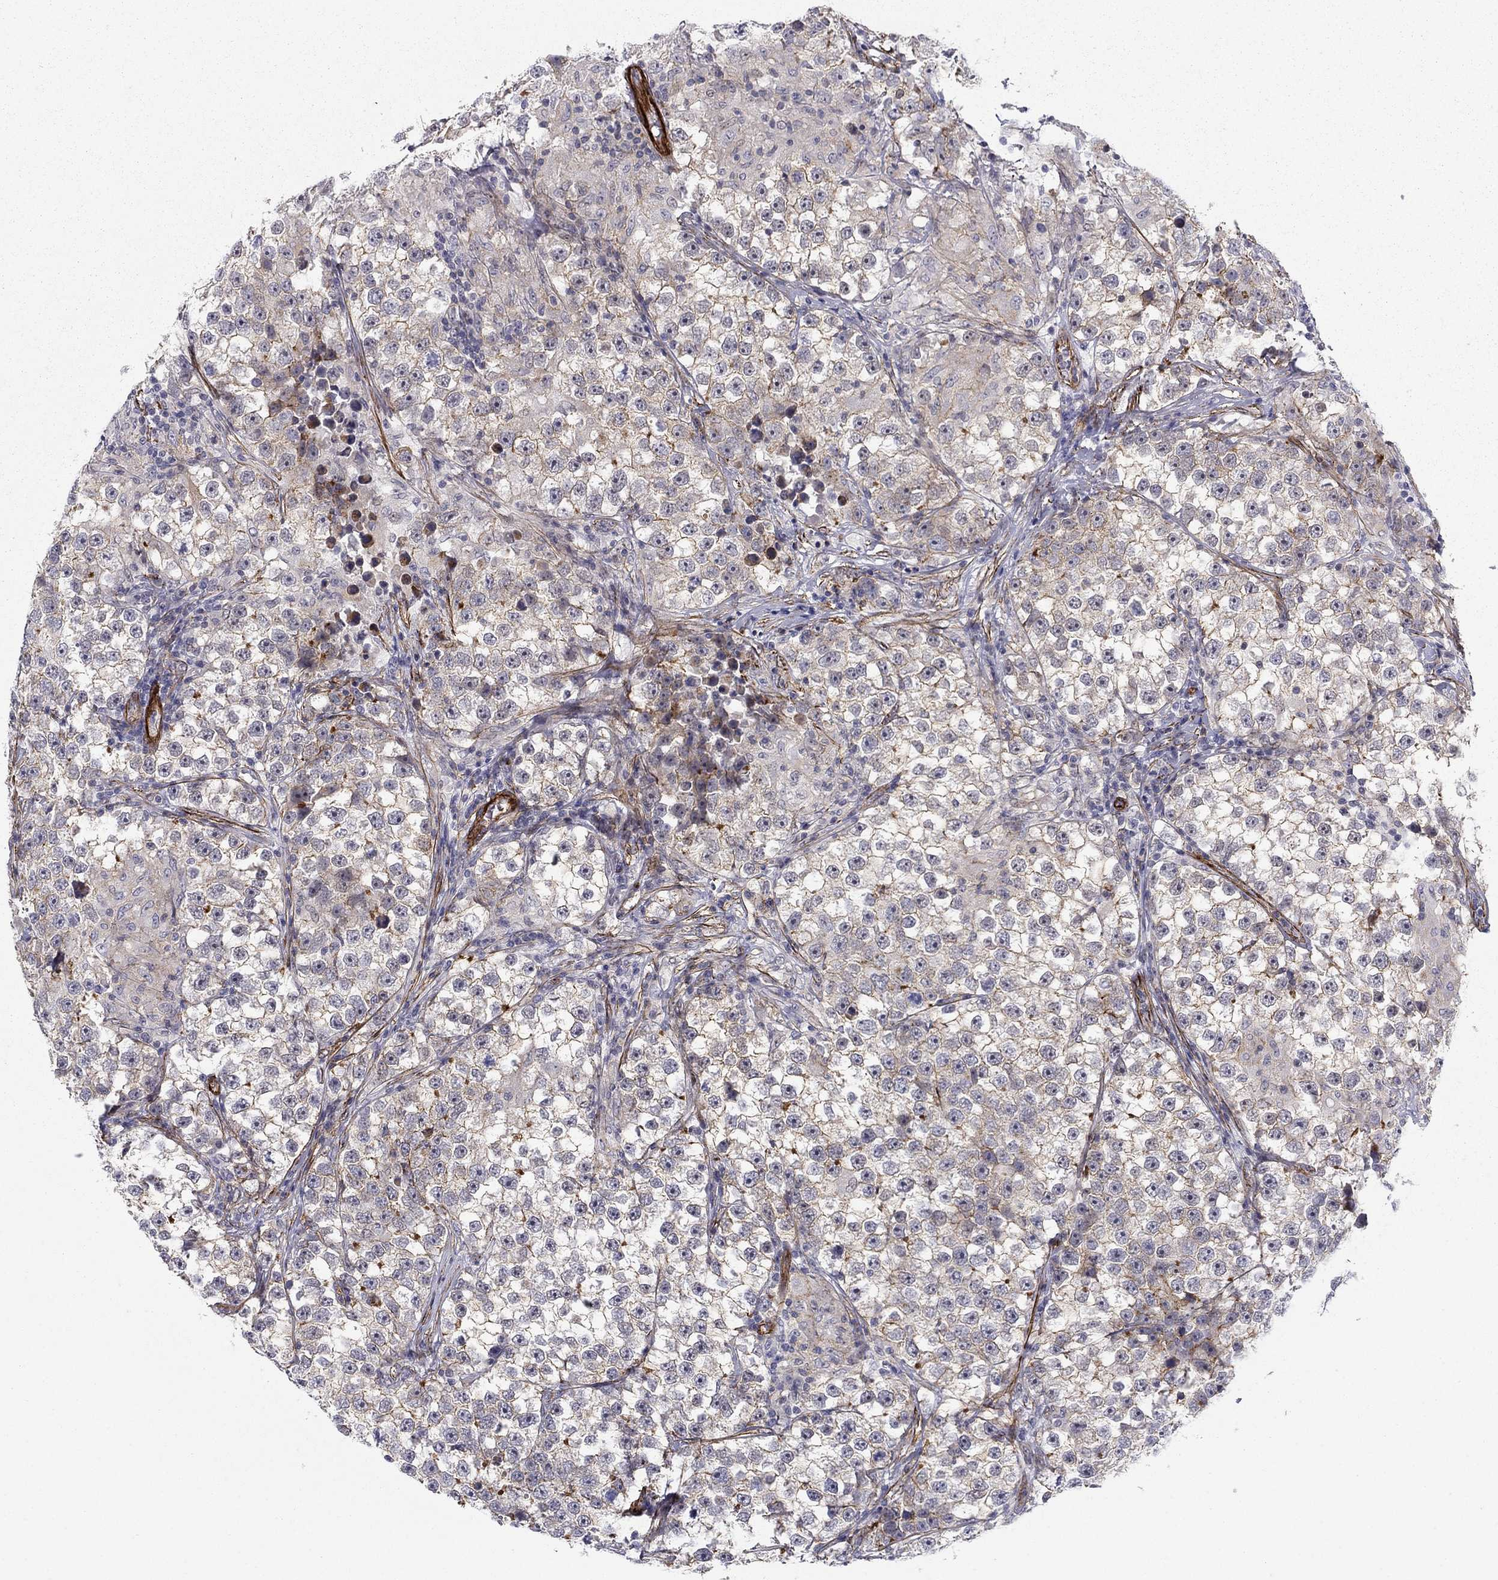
{"staining": {"intensity": "negative", "quantity": "none", "location": "none"}, "tissue": "testis cancer", "cell_type": "Tumor cells", "image_type": "cancer", "snomed": [{"axis": "morphology", "description": "Seminoma, NOS"}, {"axis": "topography", "description": "Testis"}], "caption": "This is an immunohistochemistry histopathology image of human testis seminoma. There is no positivity in tumor cells.", "gene": "KRBA1", "patient": {"sex": "male", "age": 46}}